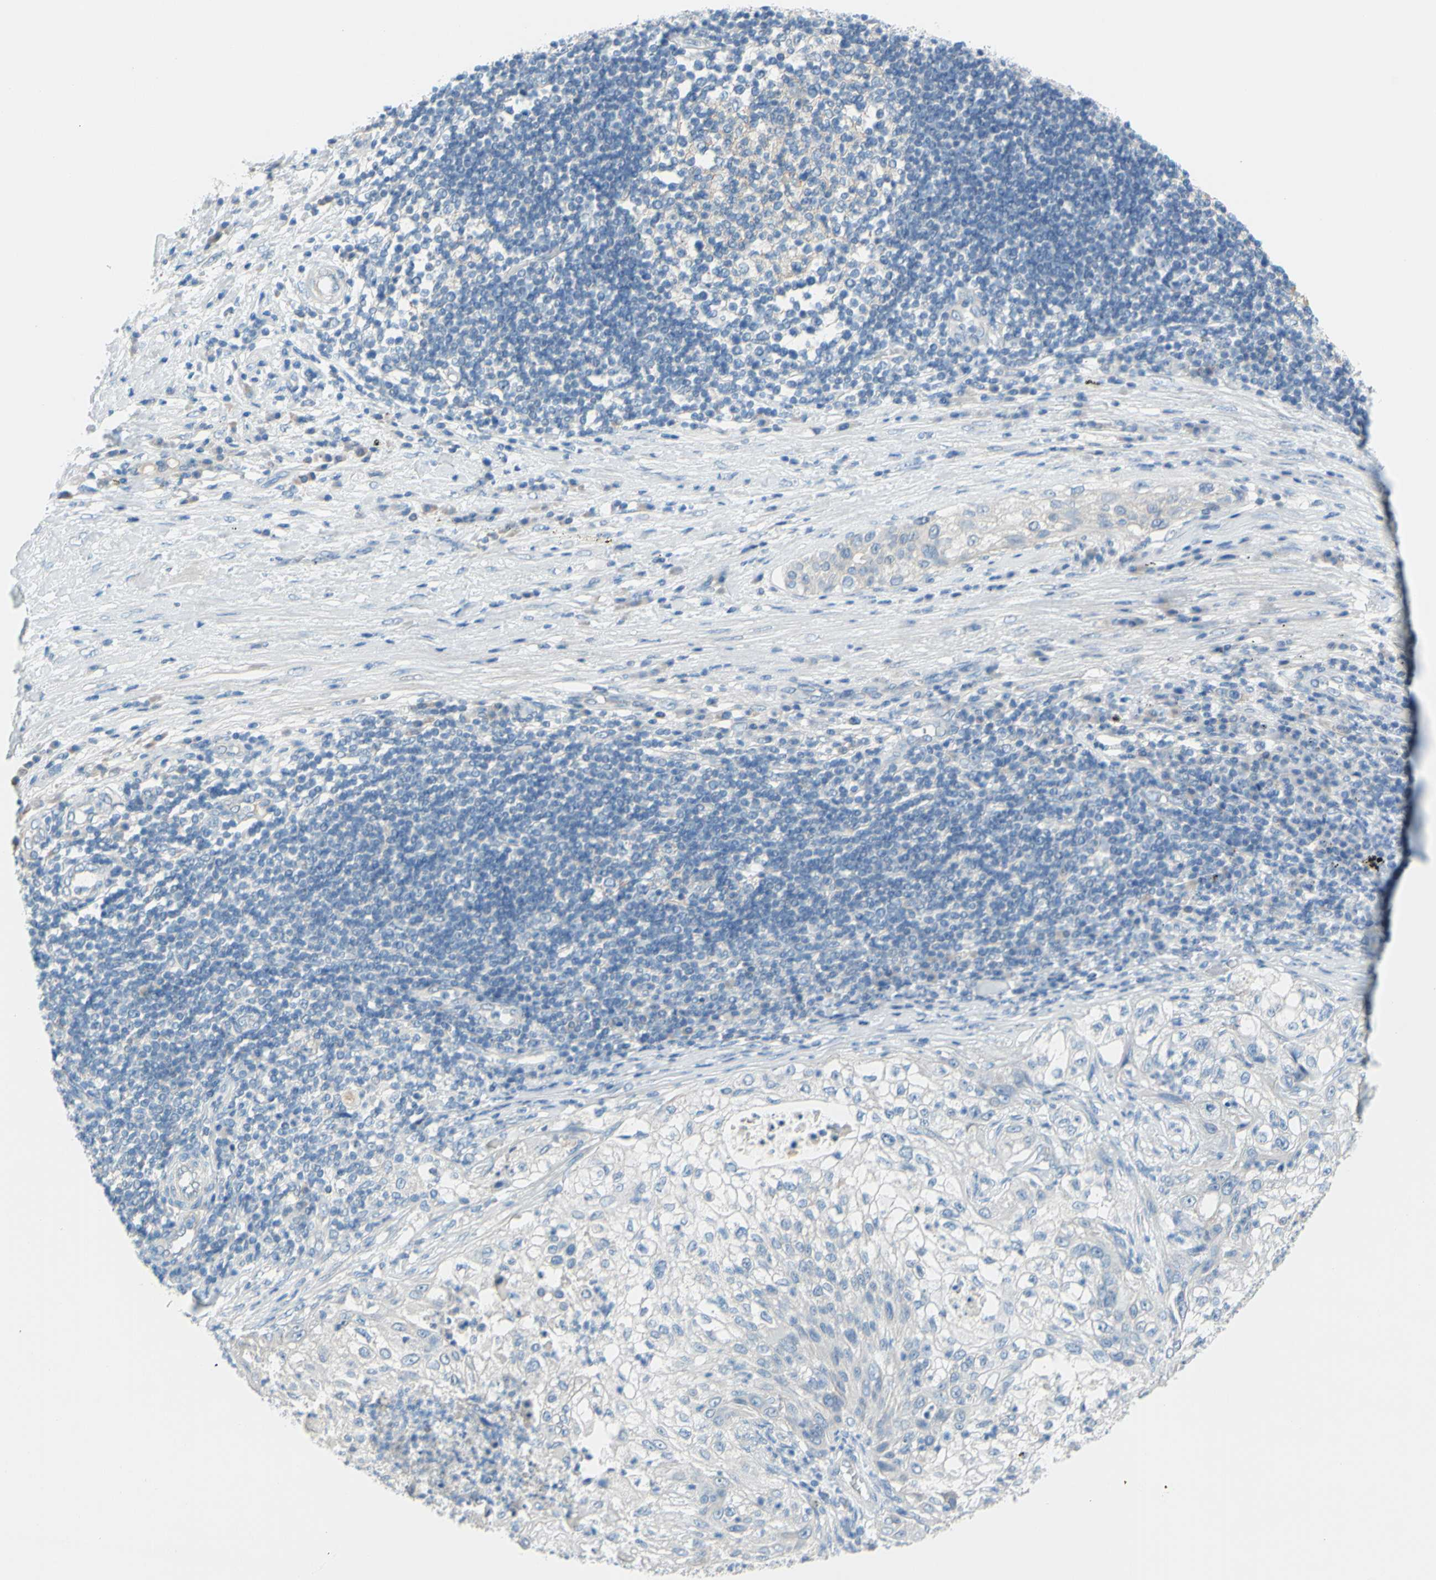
{"staining": {"intensity": "negative", "quantity": "none", "location": "none"}, "tissue": "lung cancer", "cell_type": "Tumor cells", "image_type": "cancer", "snomed": [{"axis": "morphology", "description": "Inflammation, NOS"}, {"axis": "morphology", "description": "Squamous cell carcinoma, NOS"}, {"axis": "topography", "description": "Lymph node"}, {"axis": "topography", "description": "Soft tissue"}, {"axis": "topography", "description": "Lung"}], "caption": "Human lung cancer (squamous cell carcinoma) stained for a protein using immunohistochemistry reveals no expression in tumor cells.", "gene": "SLC1A2", "patient": {"sex": "male", "age": 66}}